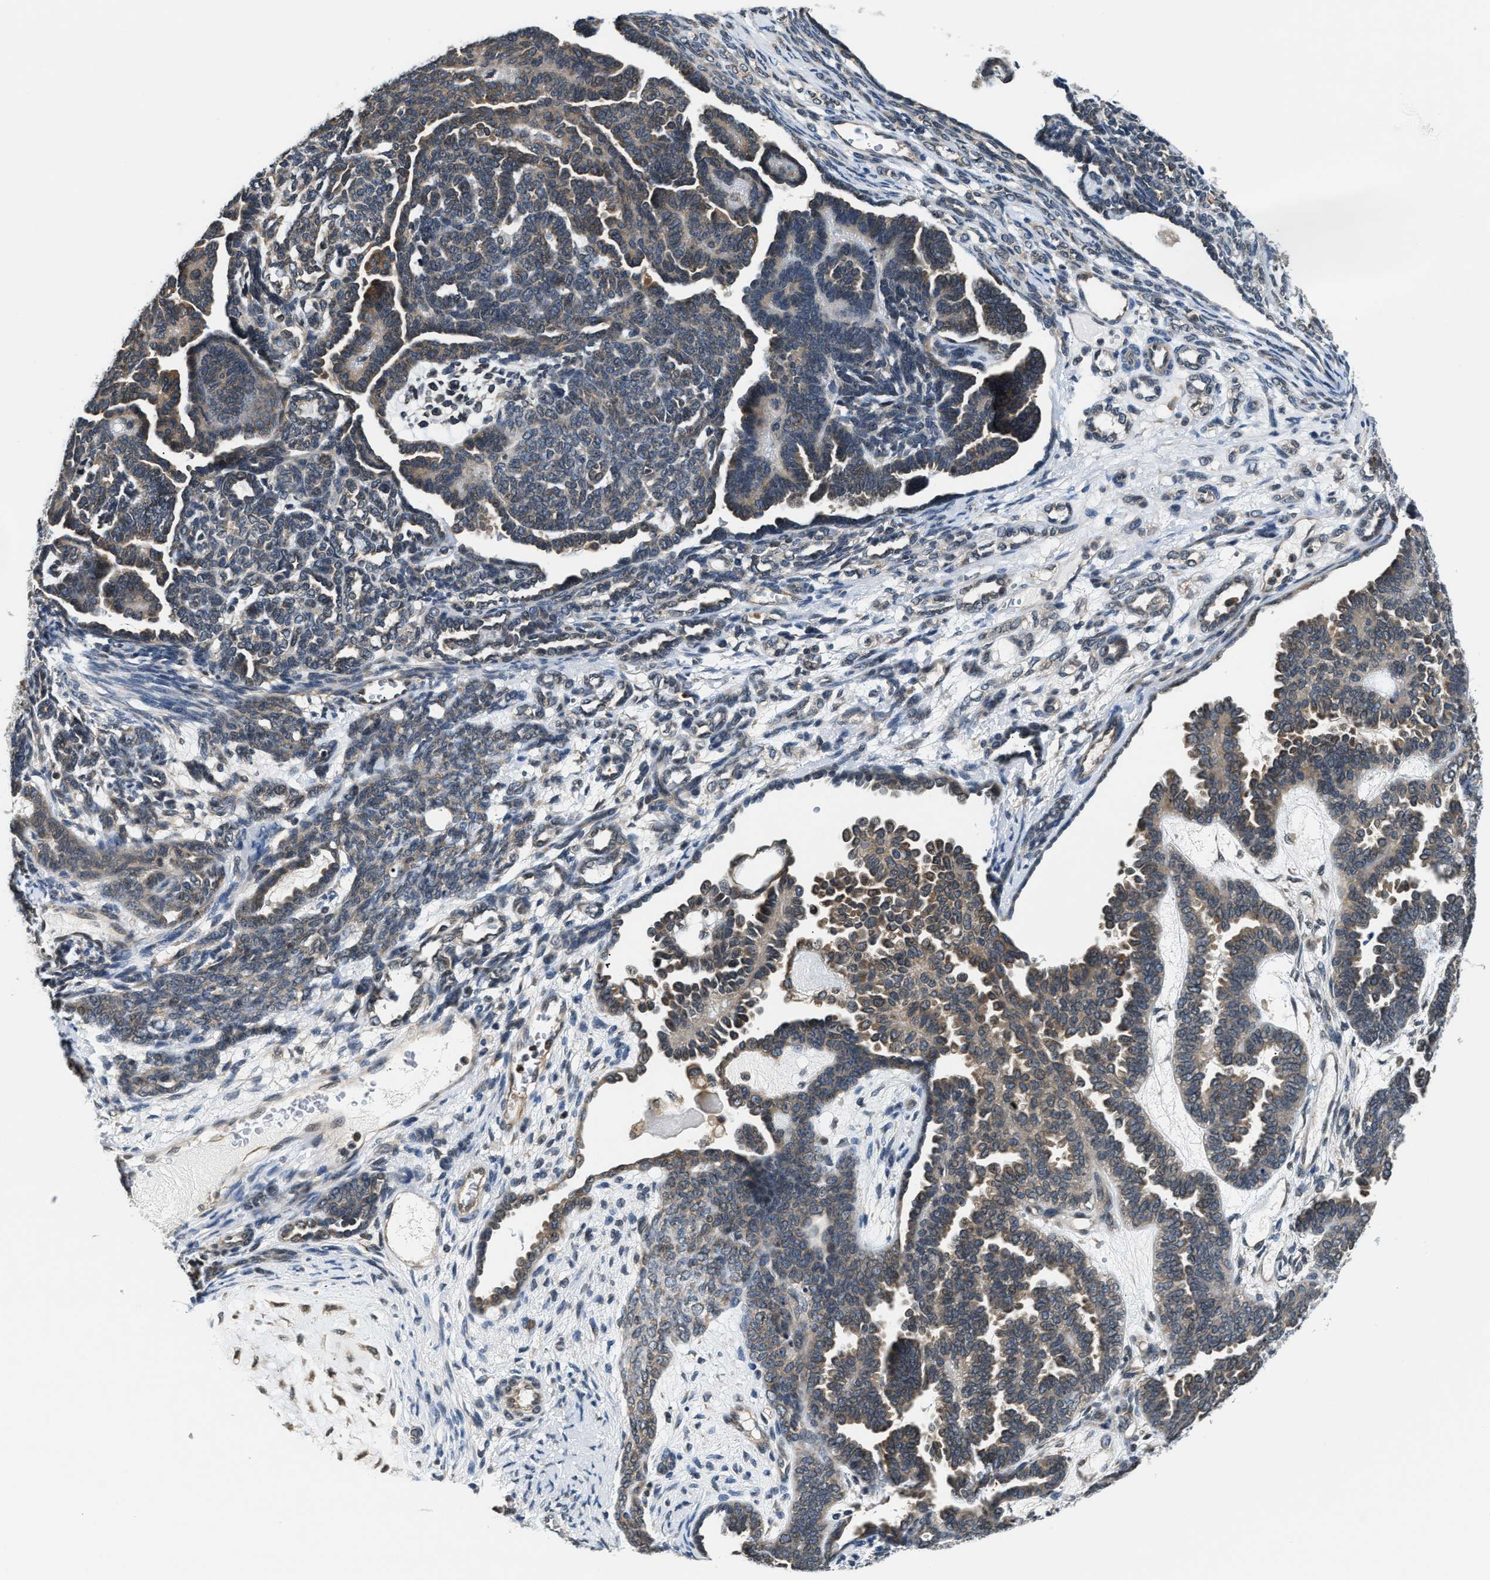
{"staining": {"intensity": "moderate", "quantity": "25%-75%", "location": "cytoplasmic/membranous"}, "tissue": "endometrial cancer", "cell_type": "Tumor cells", "image_type": "cancer", "snomed": [{"axis": "morphology", "description": "Neoplasm, malignant, NOS"}, {"axis": "topography", "description": "Endometrium"}], "caption": "DAB immunohistochemical staining of endometrial neoplasm (malignant) demonstrates moderate cytoplasmic/membranous protein expression in about 25%-75% of tumor cells. The protein is stained brown, and the nuclei are stained in blue (DAB (3,3'-diaminobenzidine) IHC with brightfield microscopy, high magnification).", "gene": "RAB29", "patient": {"sex": "female", "age": 74}}